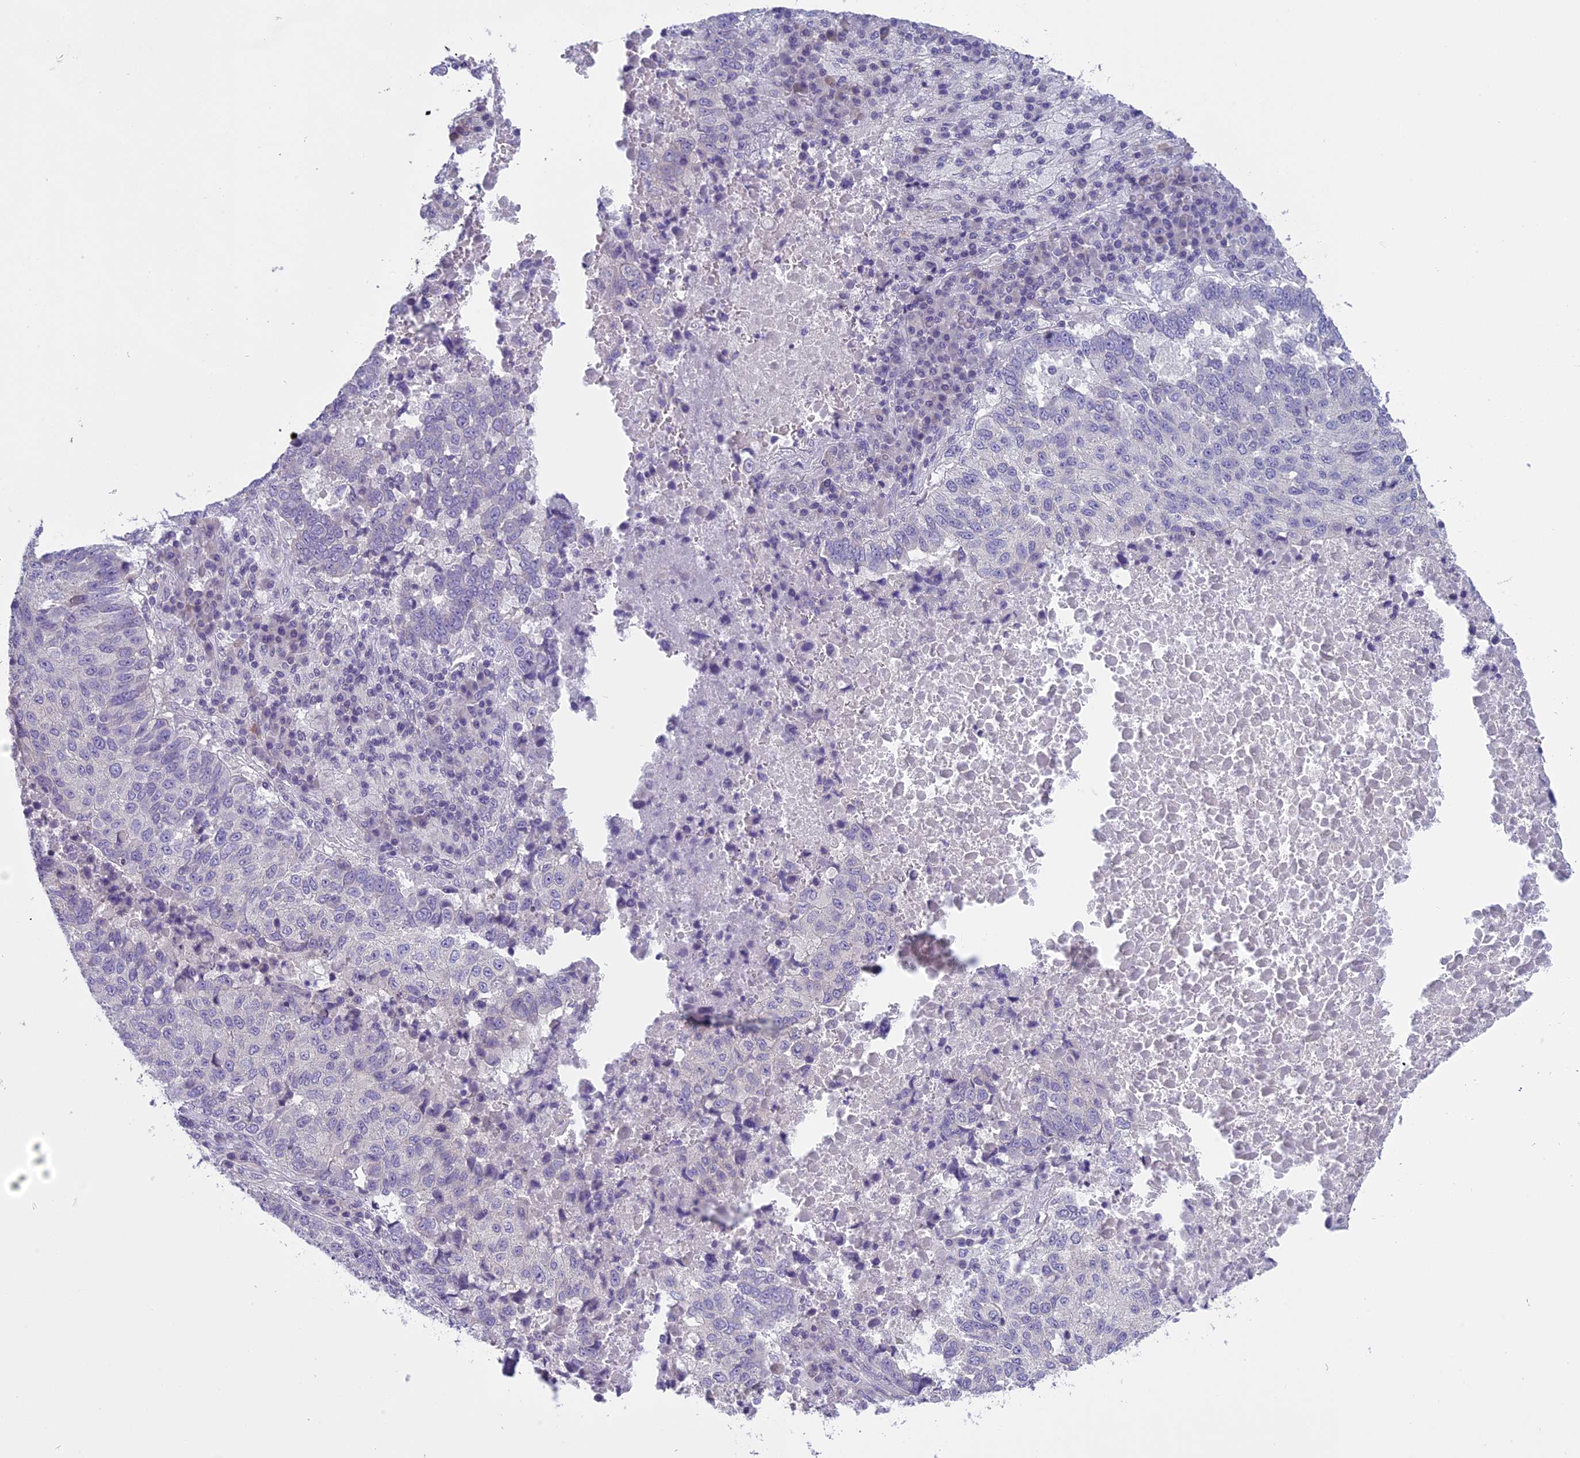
{"staining": {"intensity": "negative", "quantity": "none", "location": "none"}, "tissue": "lung cancer", "cell_type": "Tumor cells", "image_type": "cancer", "snomed": [{"axis": "morphology", "description": "Squamous cell carcinoma, NOS"}, {"axis": "topography", "description": "Lung"}], "caption": "Tumor cells are negative for brown protein staining in lung squamous cell carcinoma.", "gene": "ARHGEF37", "patient": {"sex": "male", "age": 73}}